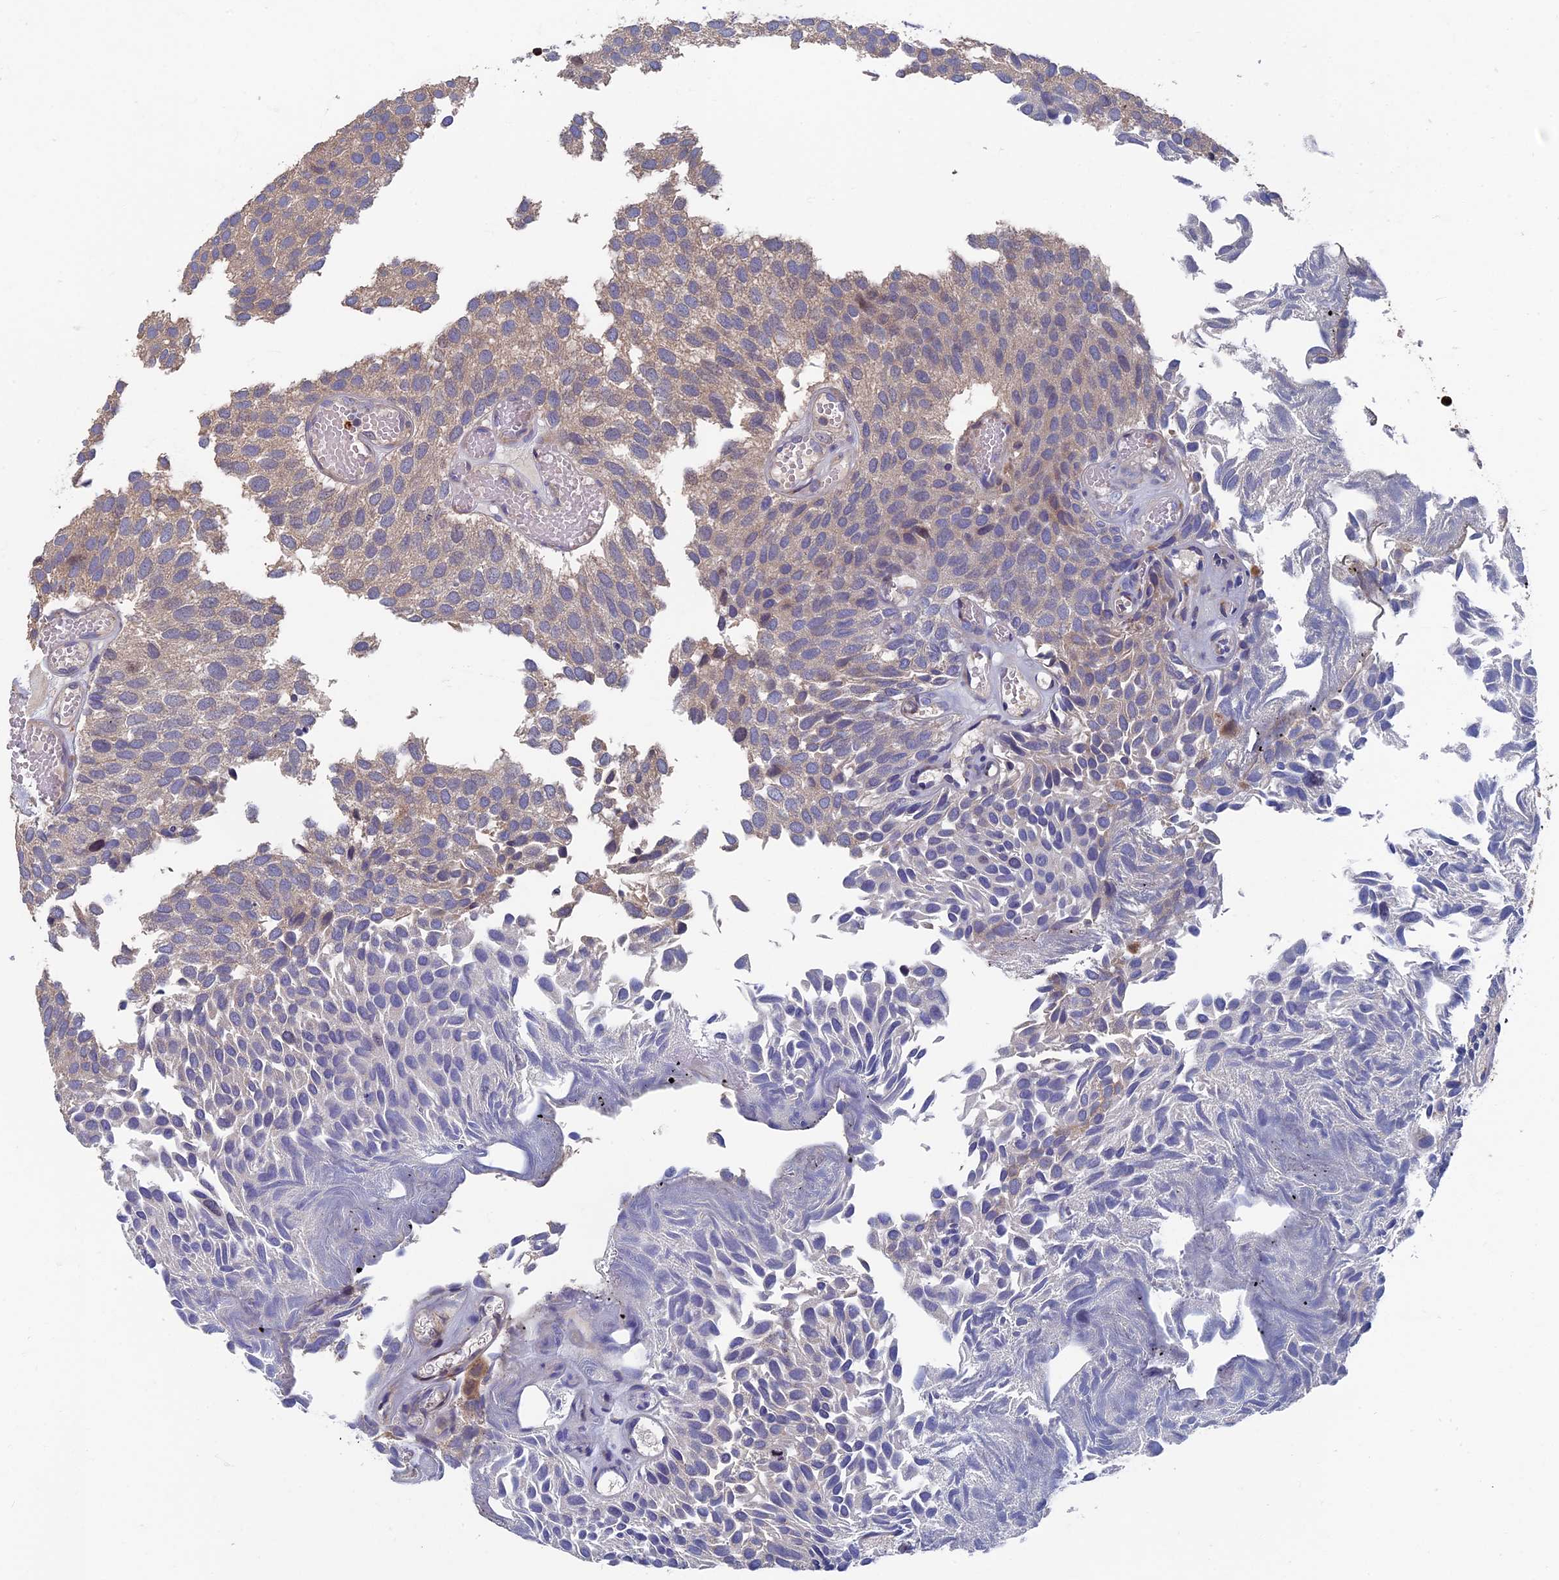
{"staining": {"intensity": "moderate", "quantity": "25%-75%", "location": "cytoplasmic/membranous"}, "tissue": "urothelial cancer", "cell_type": "Tumor cells", "image_type": "cancer", "snomed": [{"axis": "morphology", "description": "Urothelial carcinoma, Low grade"}, {"axis": "topography", "description": "Urinary bladder"}], "caption": "A histopathology image showing moderate cytoplasmic/membranous staining in about 25%-75% of tumor cells in urothelial cancer, as visualized by brown immunohistochemical staining.", "gene": "TNK2", "patient": {"sex": "male", "age": 89}}